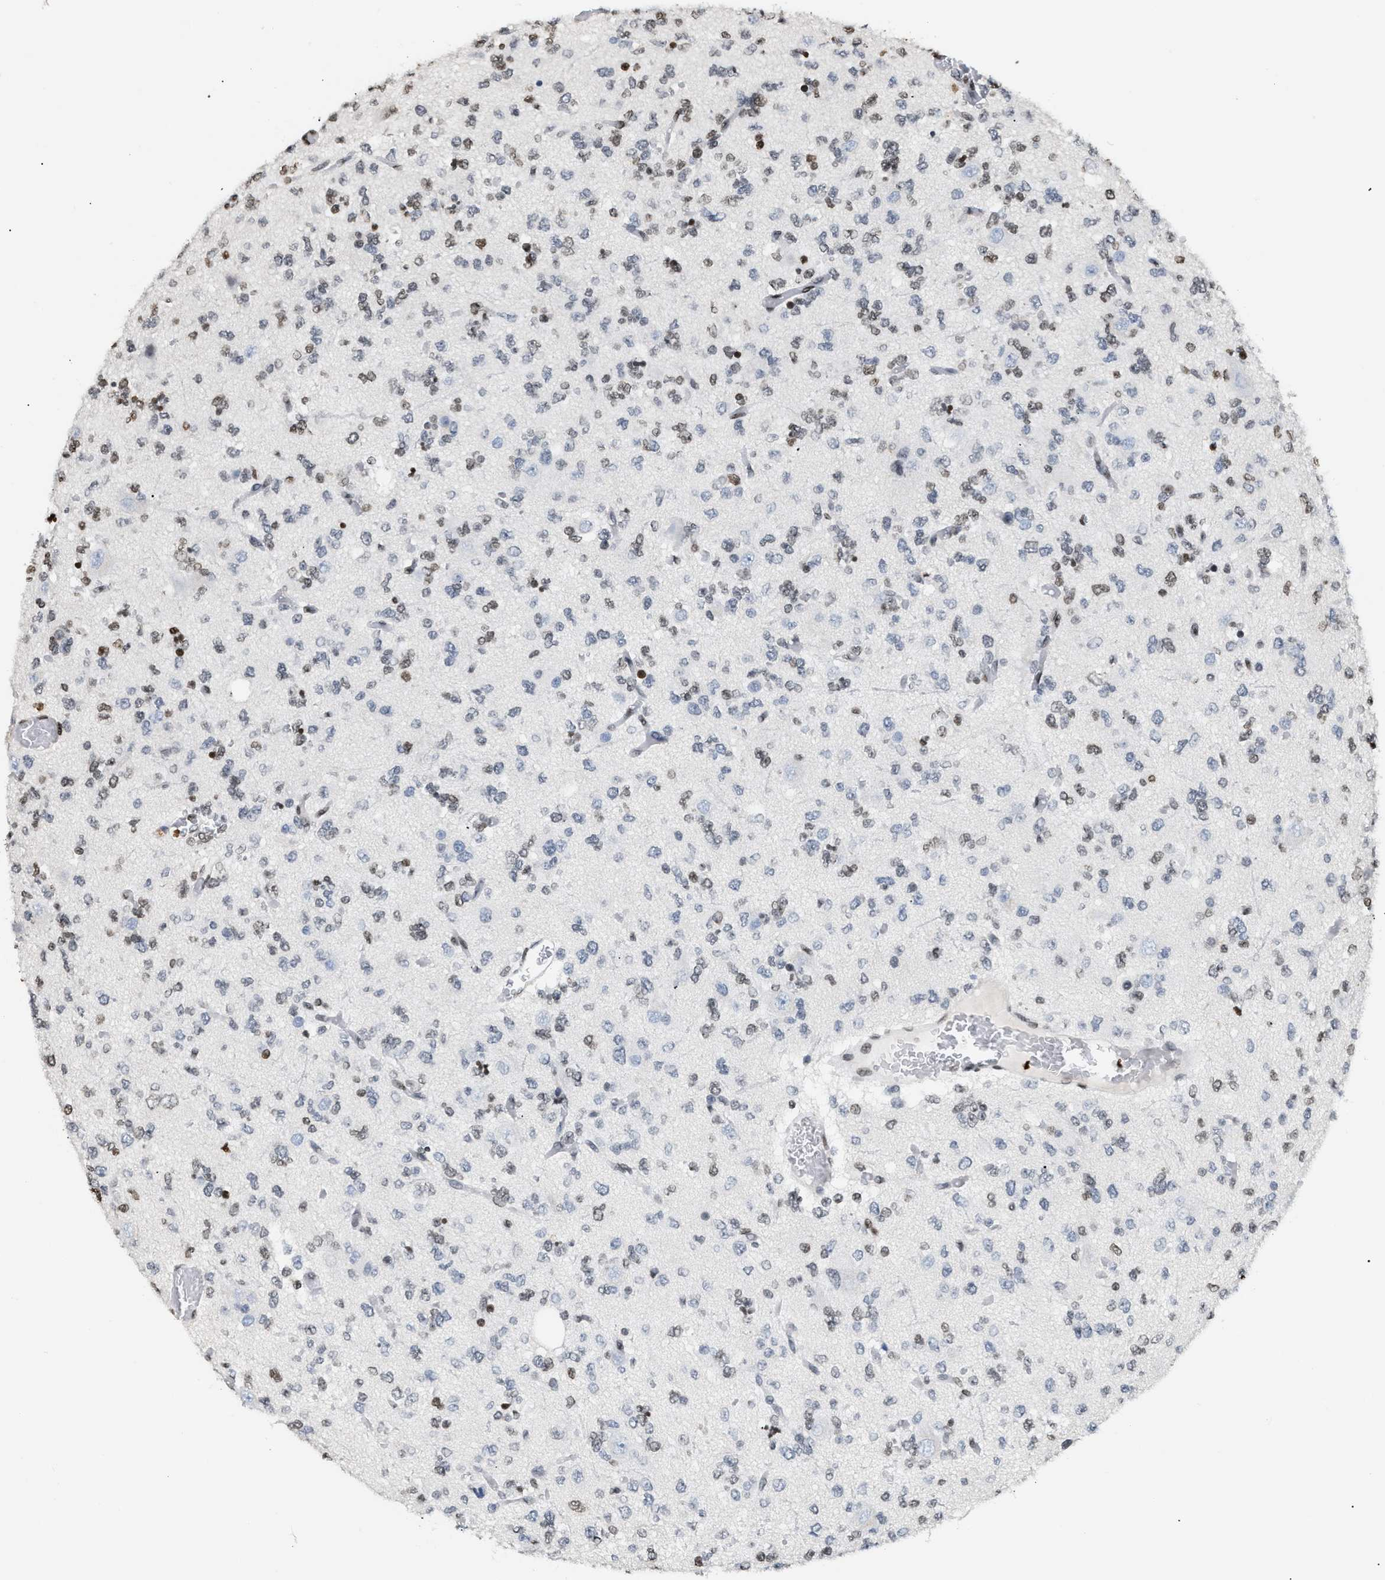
{"staining": {"intensity": "weak", "quantity": "25%-75%", "location": "nuclear"}, "tissue": "glioma", "cell_type": "Tumor cells", "image_type": "cancer", "snomed": [{"axis": "morphology", "description": "Glioma, malignant, Low grade"}, {"axis": "topography", "description": "Brain"}], "caption": "Brown immunohistochemical staining in human glioma reveals weak nuclear staining in approximately 25%-75% of tumor cells. Nuclei are stained in blue.", "gene": "HMGN2", "patient": {"sex": "male", "age": 38}}